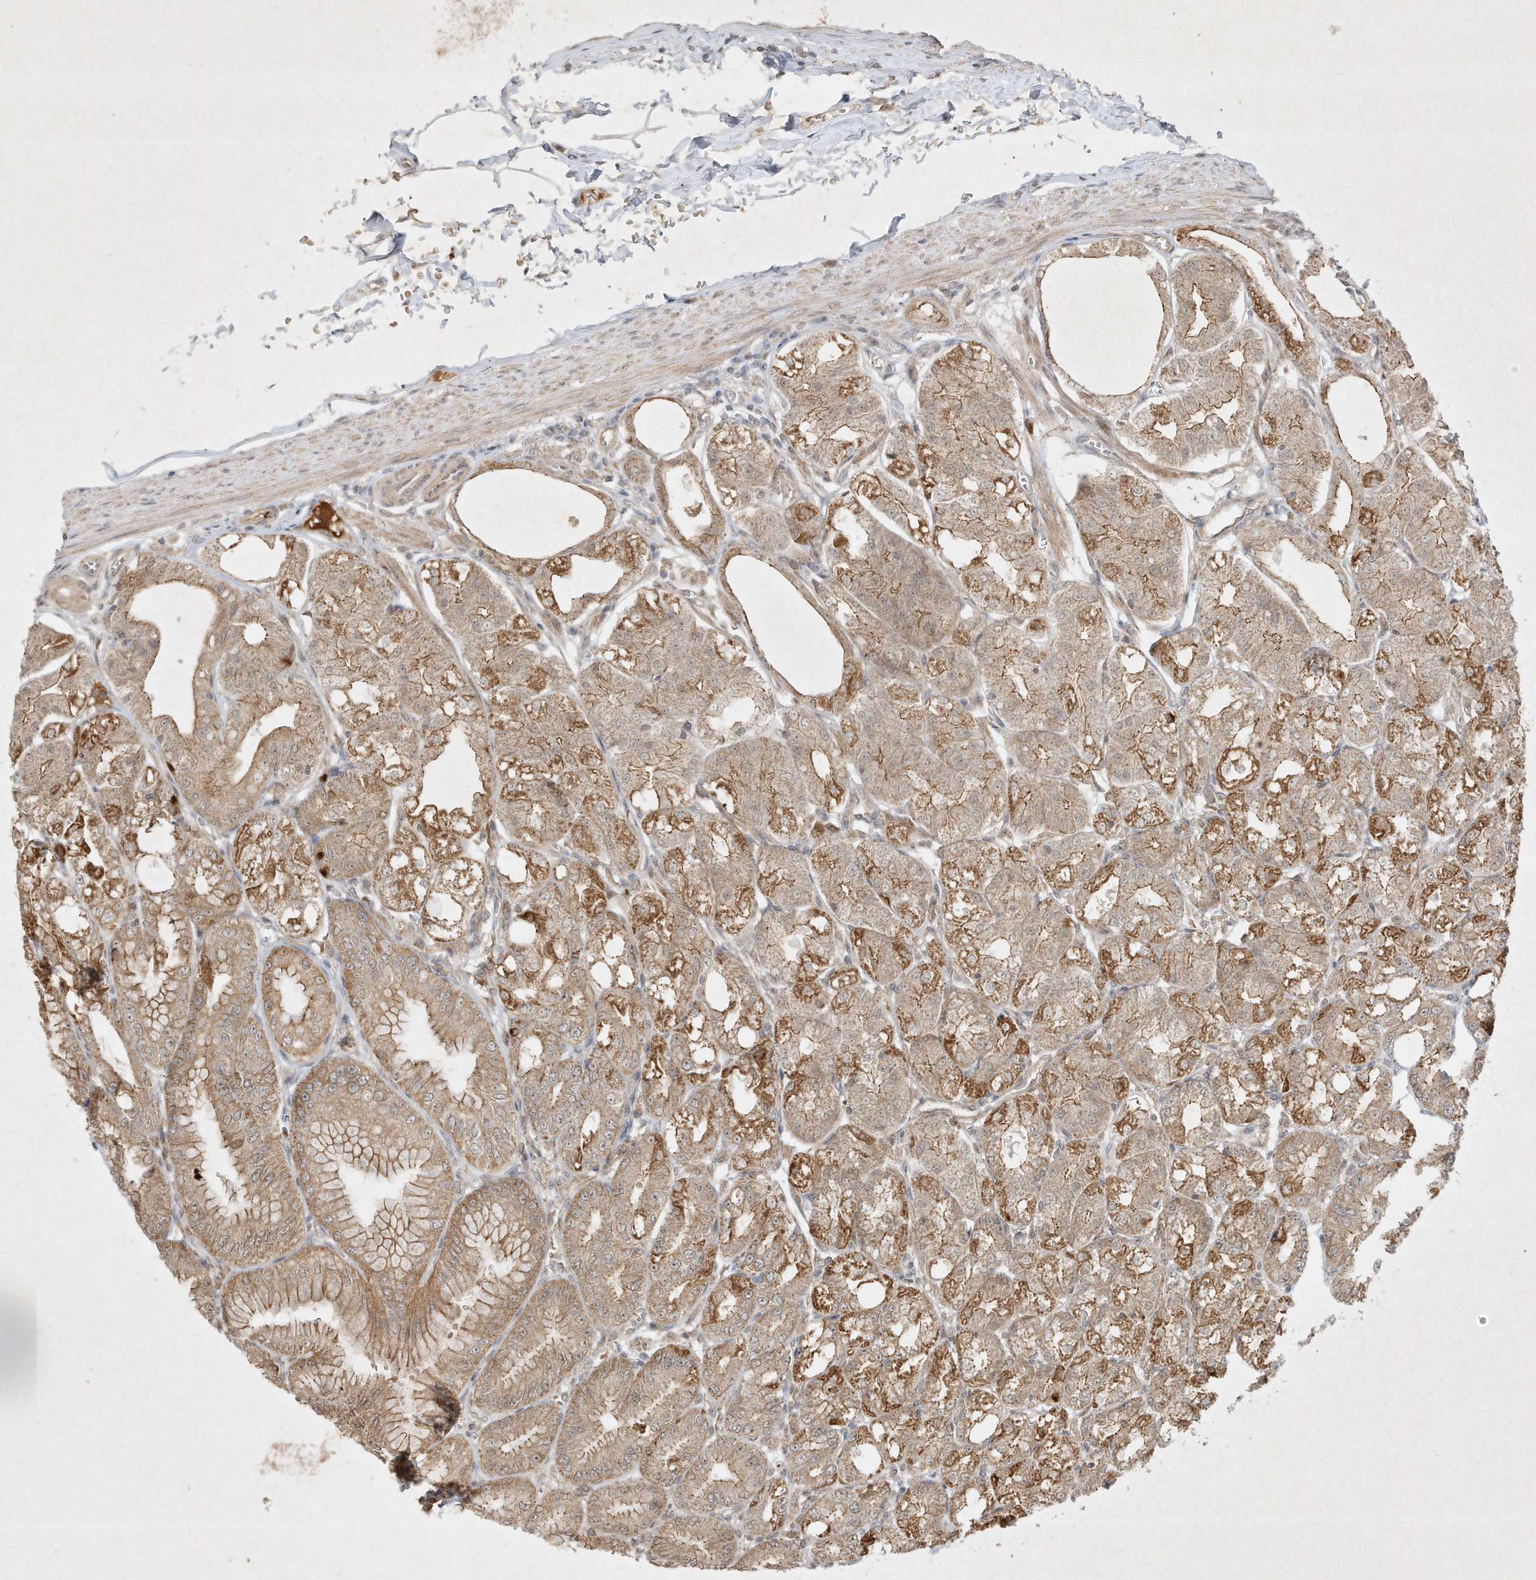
{"staining": {"intensity": "moderate", "quantity": ">75%", "location": "cytoplasmic/membranous"}, "tissue": "stomach", "cell_type": "Glandular cells", "image_type": "normal", "snomed": [{"axis": "morphology", "description": "Normal tissue, NOS"}, {"axis": "topography", "description": "Stomach, lower"}], "caption": "The immunohistochemical stain shows moderate cytoplasmic/membranous staining in glandular cells of unremarkable stomach. (DAB IHC, brown staining for protein, blue staining for nuclei).", "gene": "BTRC", "patient": {"sex": "male", "age": 71}}